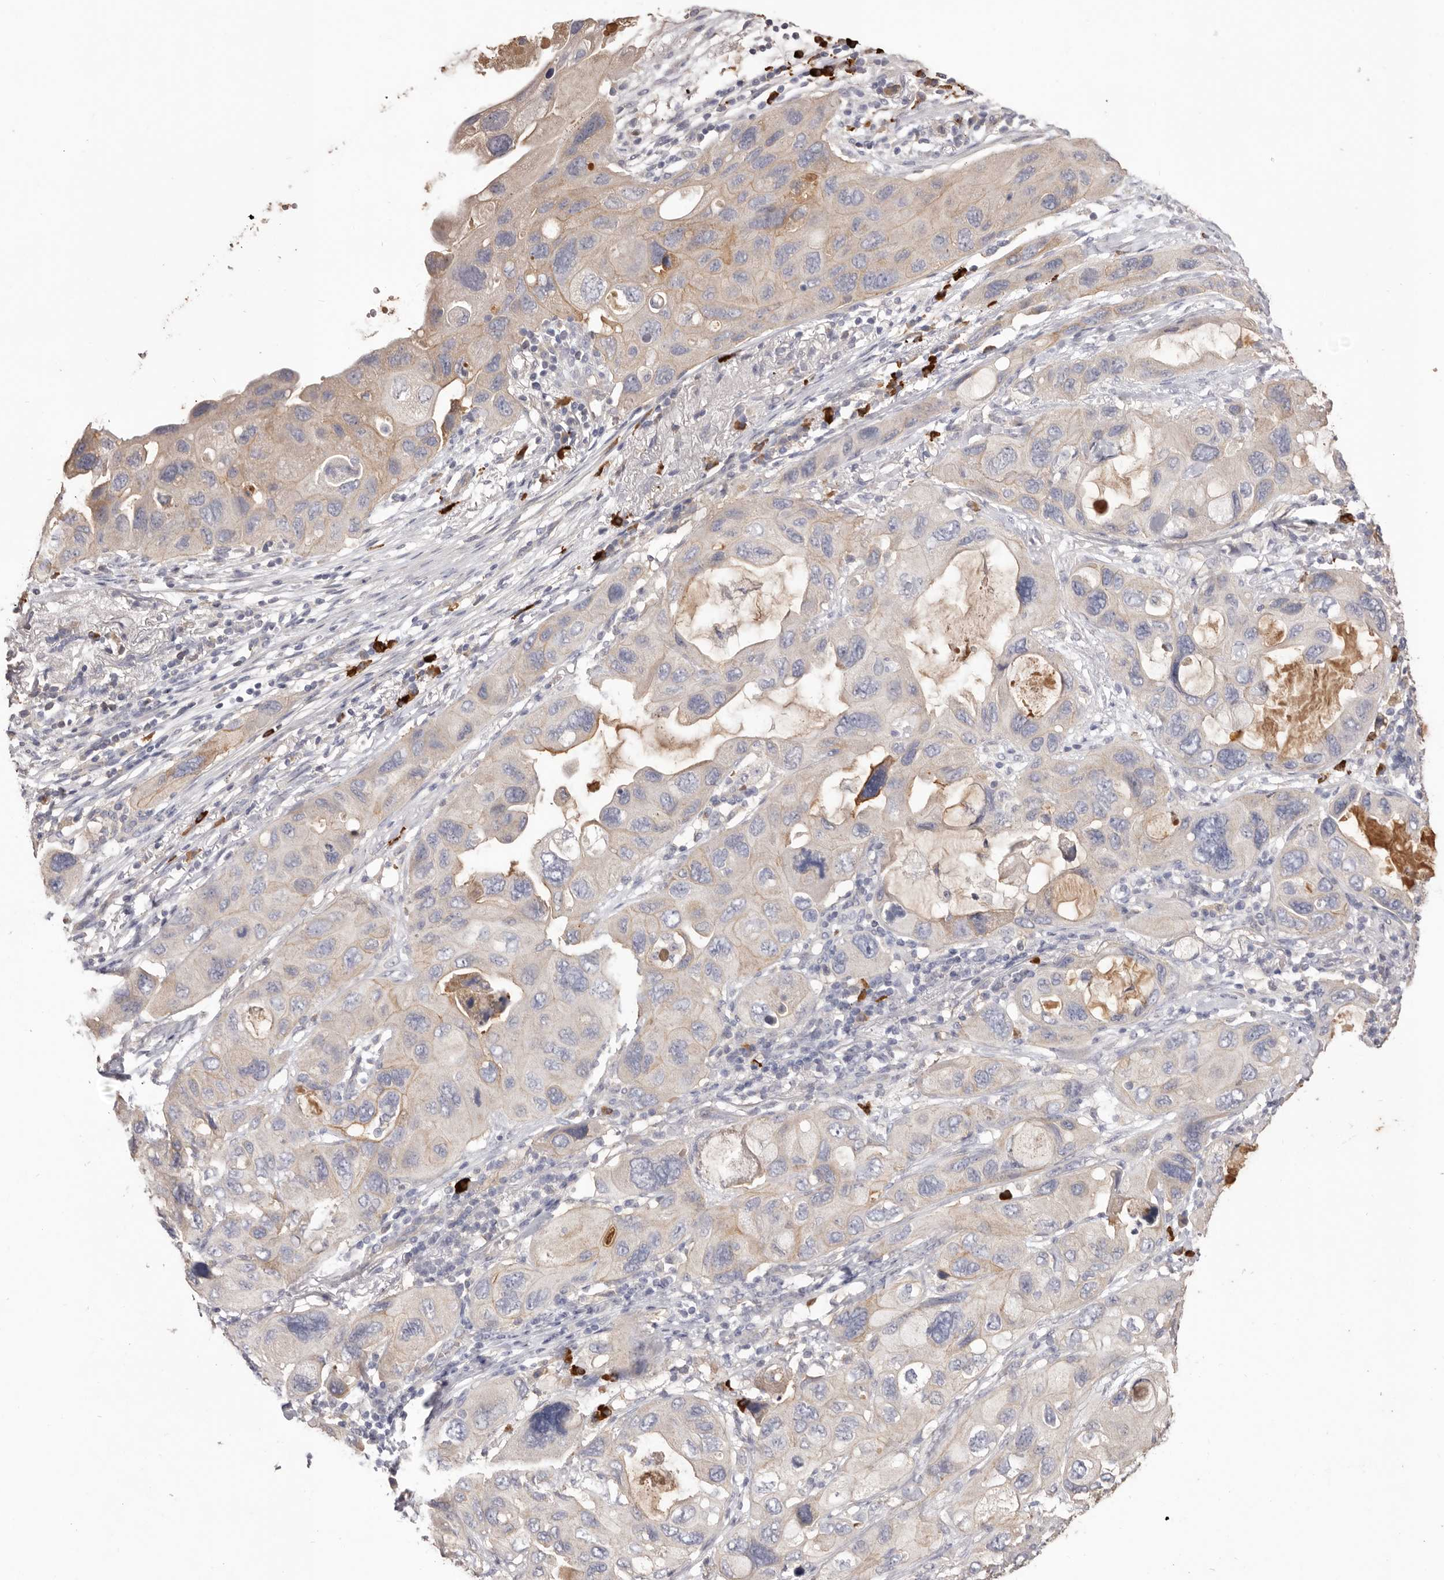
{"staining": {"intensity": "weak", "quantity": "<25%", "location": "cytoplasmic/membranous"}, "tissue": "lung cancer", "cell_type": "Tumor cells", "image_type": "cancer", "snomed": [{"axis": "morphology", "description": "Squamous cell carcinoma, NOS"}, {"axis": "topography", "description": "Lung"}], "caption": "High magnification brightfield microscopy of squamous cell carcinoma (lung) stained with DAB (3,3'-diaminobenzidine) (brown) and counterstained with hematoxylin (blue): tumor cells show no significant expression.", "gene": "HCAR2", "patient": {"sex": "female", "age": 73}}